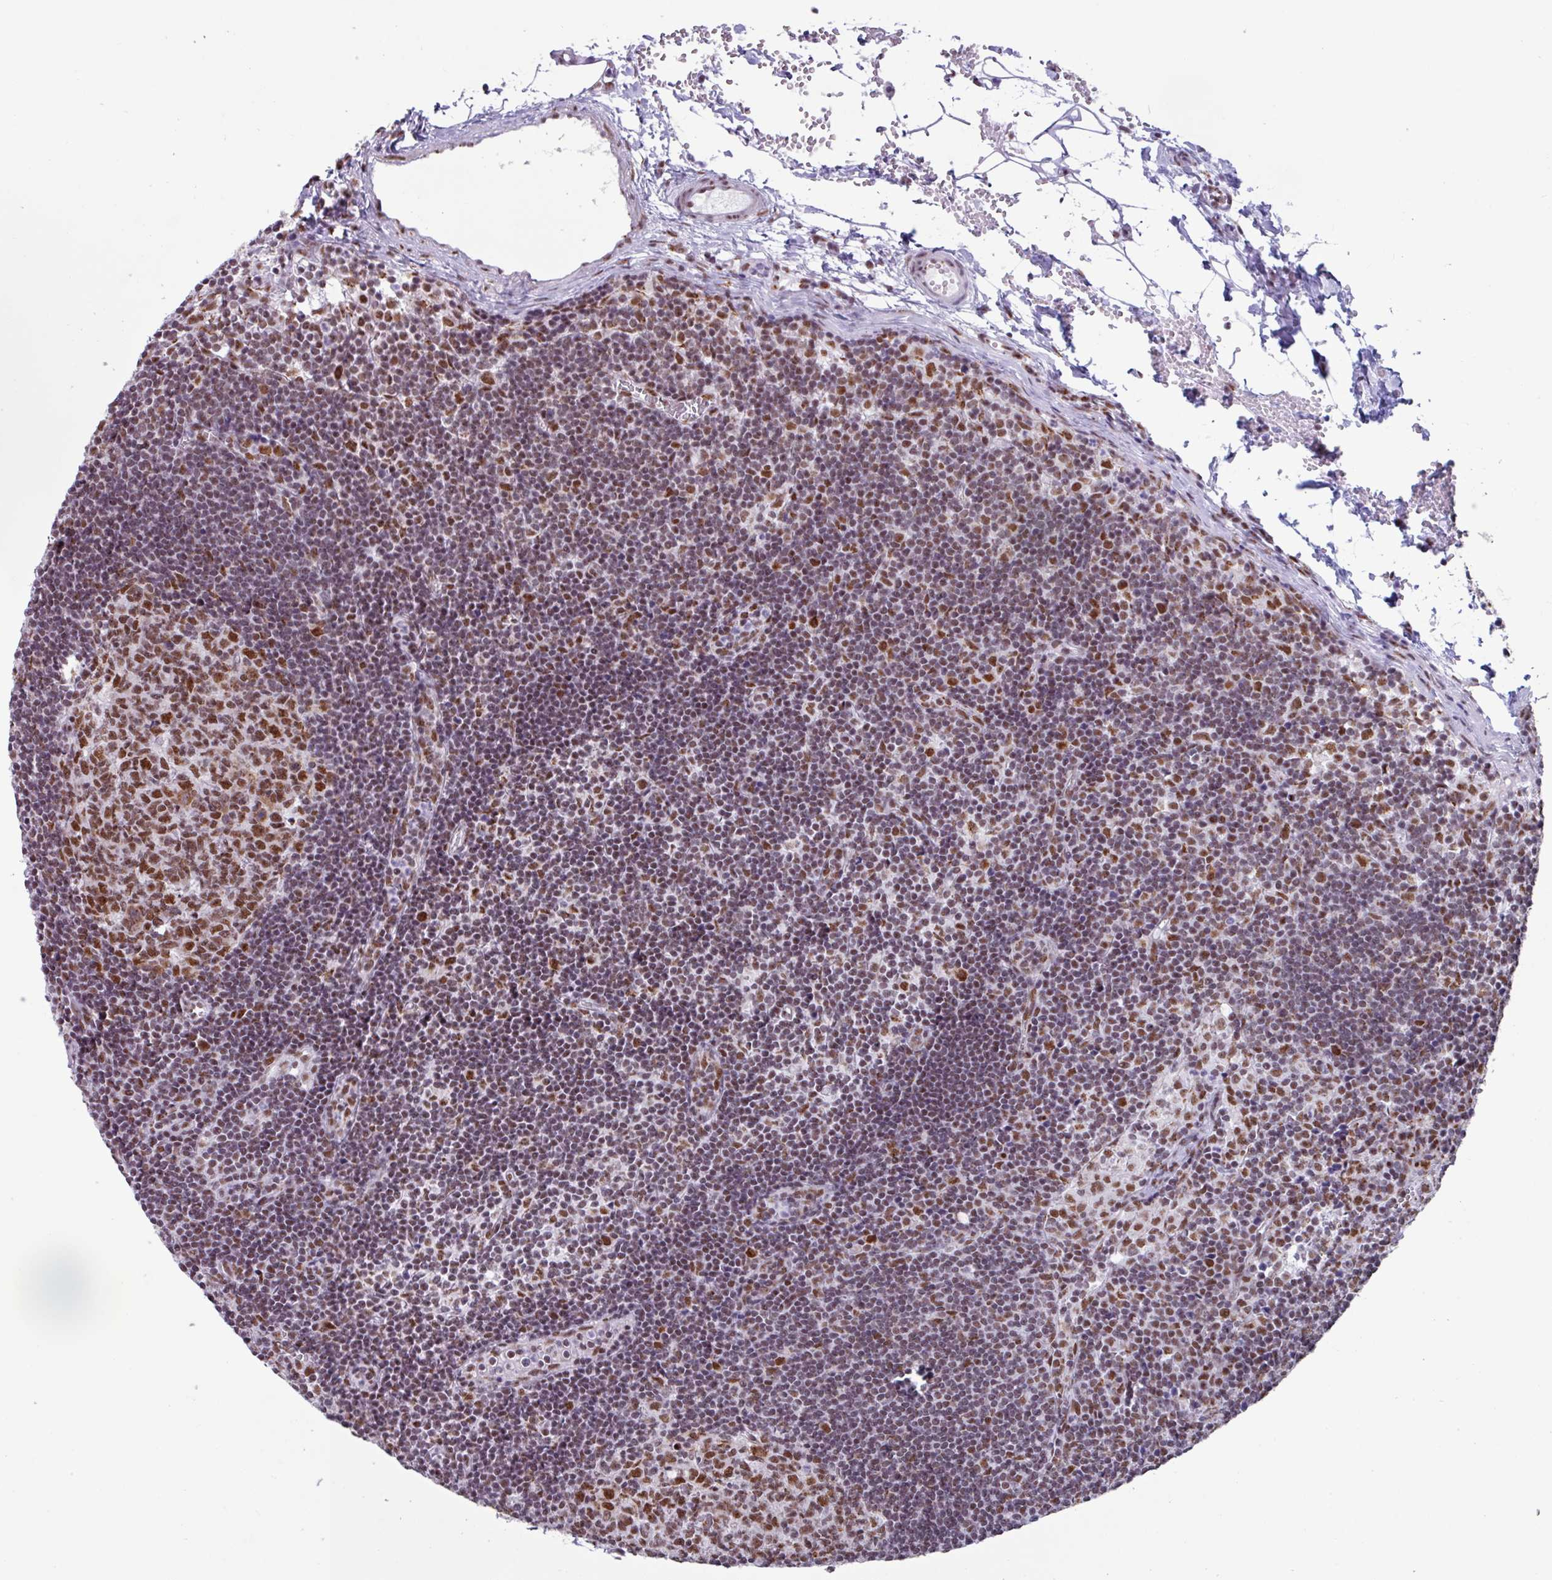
{"staining": {"intensity": "moderate", "quantity": "25%-75%", "location": "nuclear"}, "tissue": "lymph node", "cell_type": "Germinal center cells", "image_type": "normal", "snomed": [{"axis": "morphology", "description": "Normal tissue, NOS"}, {"axis": "topography", "description": "Lymph node"}], "caption": "Immunohistochemistry (IHC) of normal lymph node reveals medium levels of moderate nuclear staining in approximately 25%-75% of germinal center cells. The protein is shown in brown color, while the nuclei are stained blue.", "gene": "PUF60", "patient": {"sex": "female", "age": 29}}